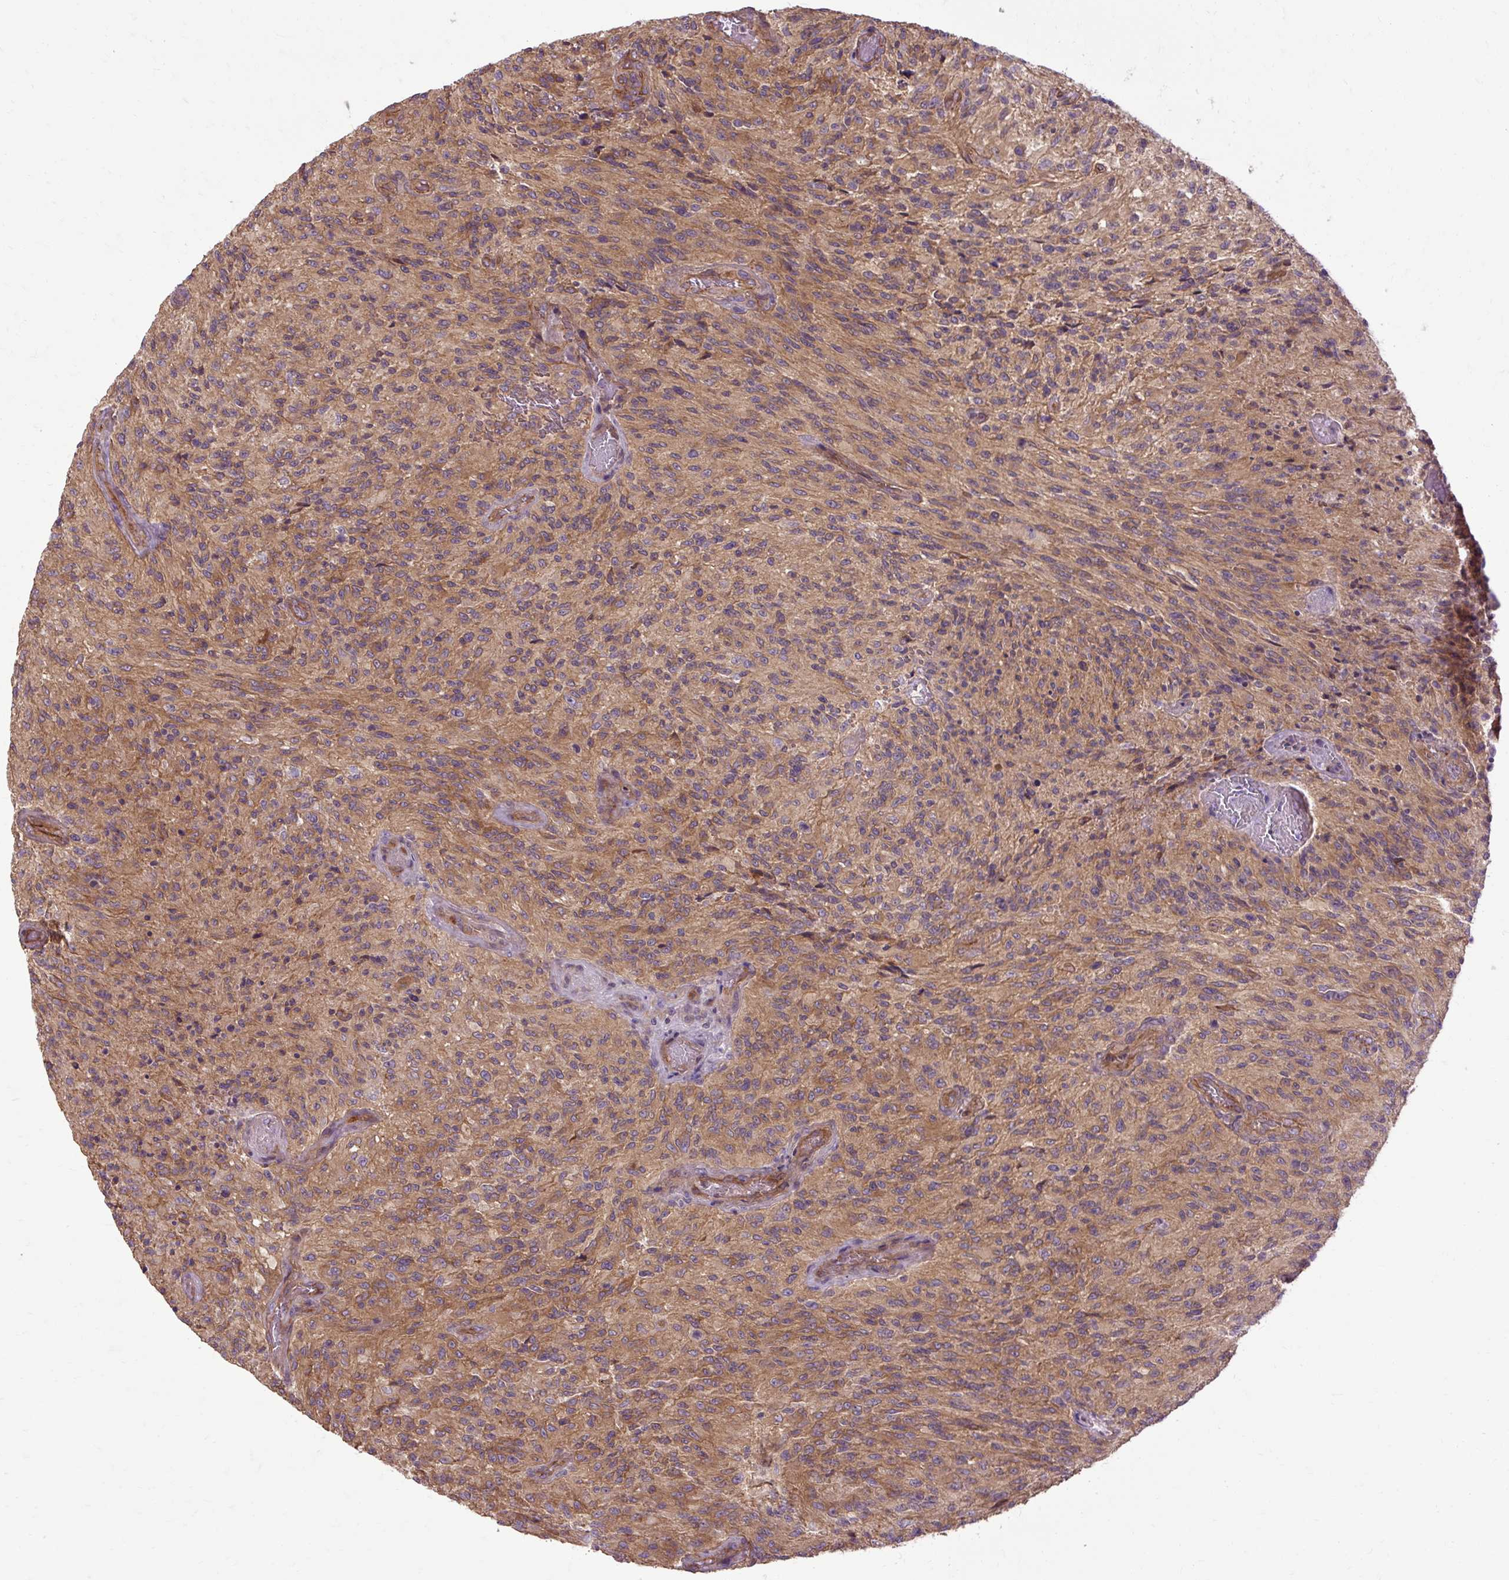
{"staining": {"intensity": "moderate", "quantity": ">75%", "location": "cytoplasmic/membranous"}, "tissue": "glioma", "cell_type": "Tumor cells", "image_type": "cancer", "snomed": [{"axis": "morphology", "description": "Normal tissue, NOS"}, {"axis": "morphology", "description": "Glioma, malignant, High grade"}, {"axis": "topography", "description": "Cerebral cortex"}], "caption": "Moderate cytoplasmic/membranous protein staining is seen in approximately >75% of tumor cells in glioma.", "gene": "CCDC93", "patient": {"sex": "male", "age": 56}}